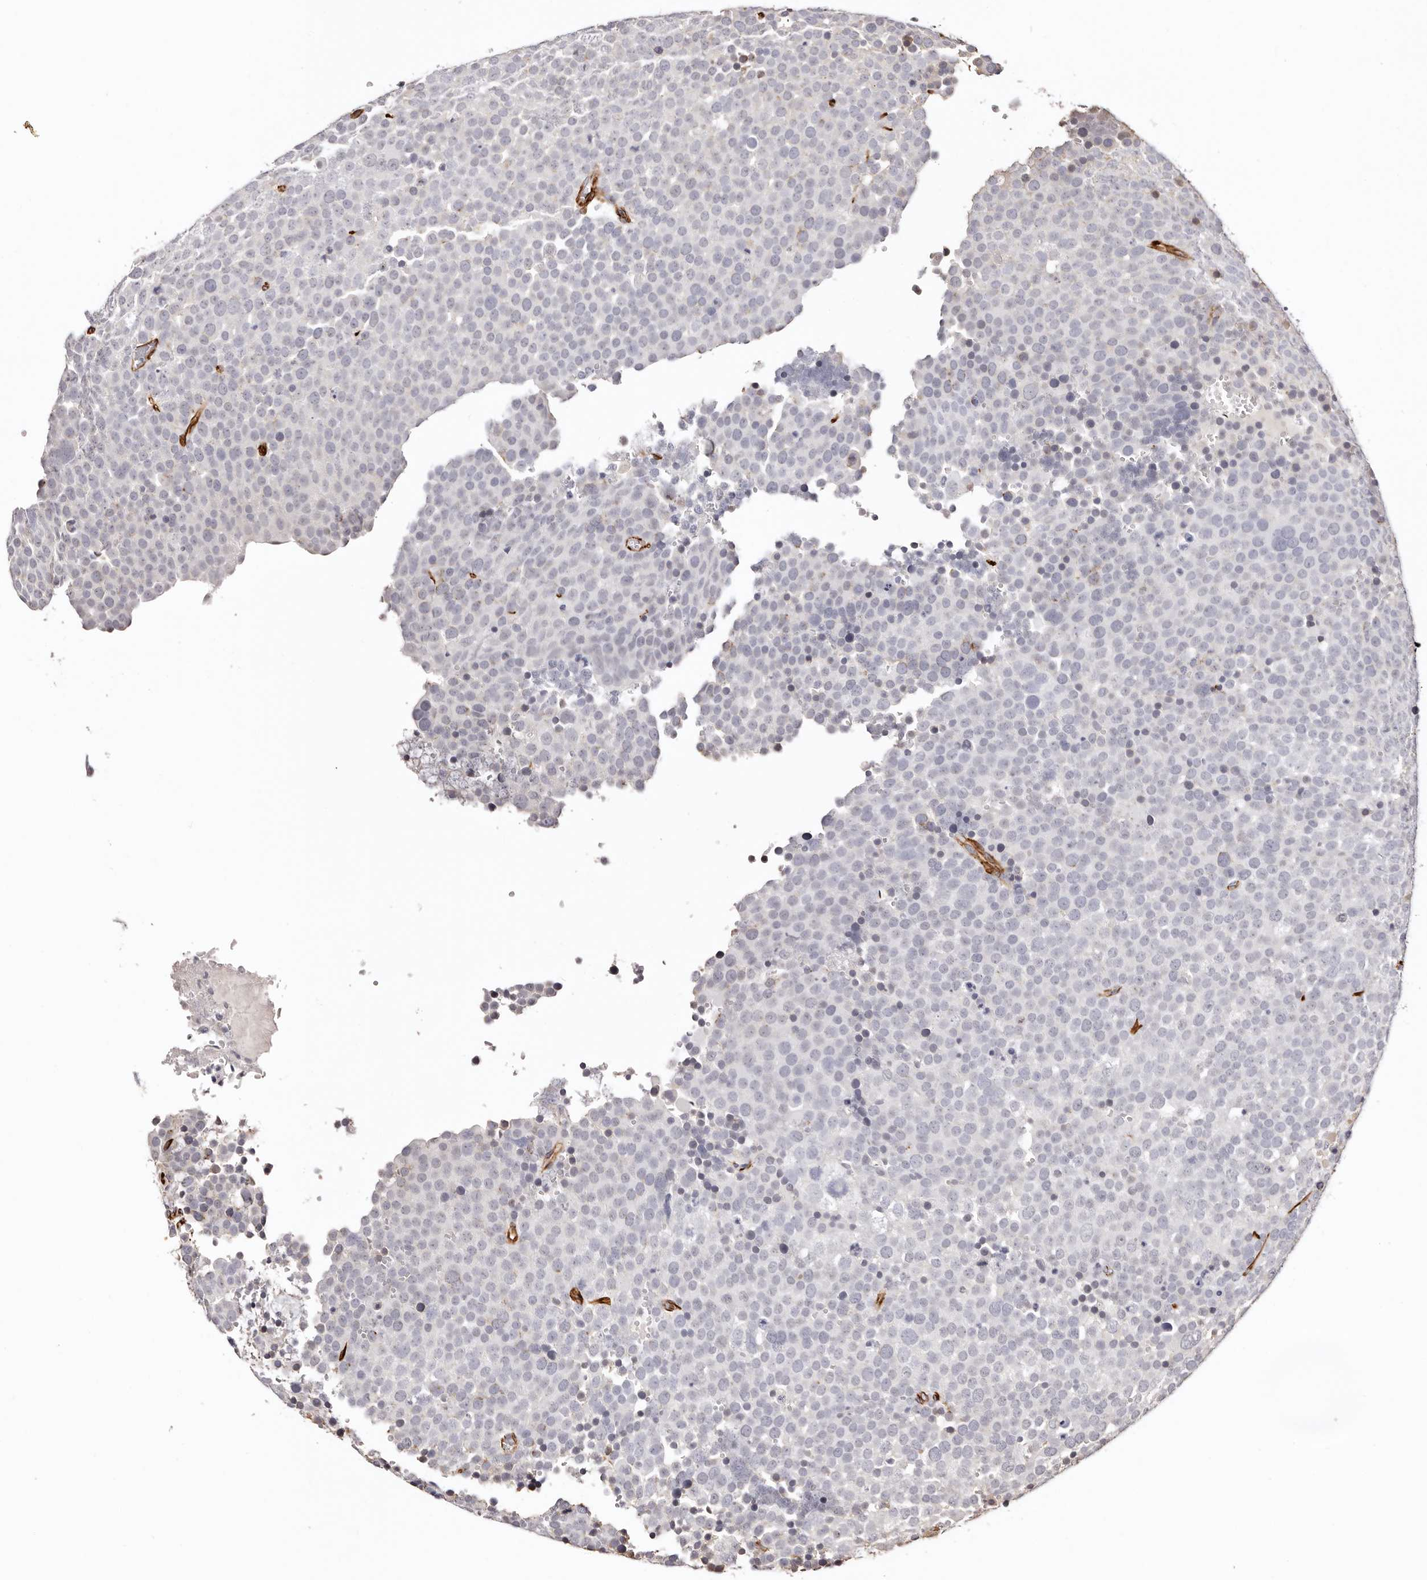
{"staining": {"intensity": "negative", "quantity": "none", "location": "none"}, "tissue": "testis cancer", "cell_type": "Tumor cells", "image_type": "cancer", "snomed": [{"axis": "morphology", "description": "Seminoma, NOS"}, {"axis": "topography", "description": "Testis"}], "caption": "IHC histopathology image of neoplastic tissue: seminoma (testis) stained with DAB shows no significant protein positivity in tumor cells. (DAB (3,3'-diaminobenzidine) immunohistochemistry with hematoxylin counter stain).", "gene": "ZNF557", "patient": {"sex": "male", "age": 71}}